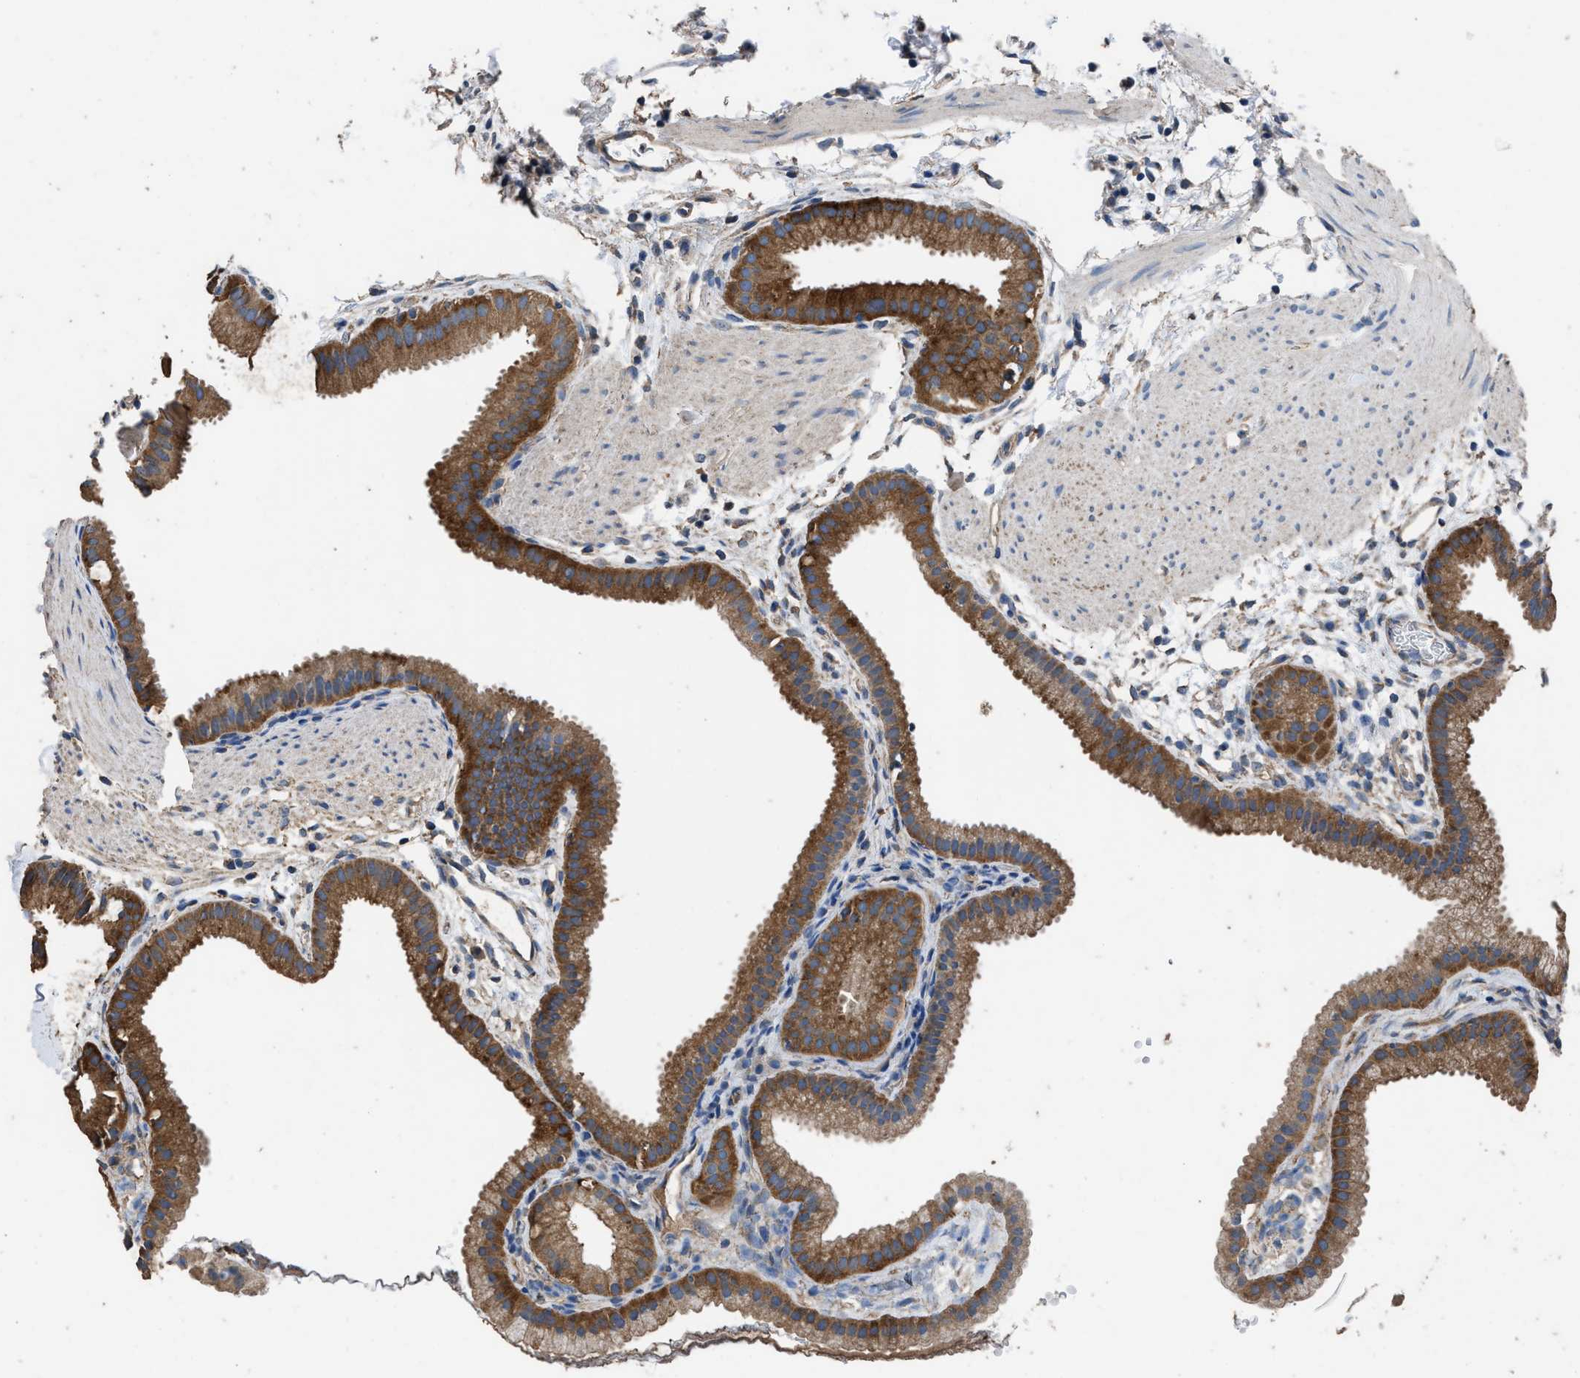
{"staining": {"intensity": "strong", "quantity": ">75%", "location": "cytoplasmic/membranous"}, "tissue": "gallbladder", "cell_type": "Glandular cells", "image_type": "normal", "snomed": [{"axis": "morphology", "description": "Normal tissue, NOS"}, {"axis": "topography", "description": "Gallbladder"}], "caption": "Immunohistochemical staining of normal gallbladder shows >75% levels of strong cytoplasmic/membranous protein expression in approximately >75% of glandular cells. The protein is shown in brown color, while the nuclei are stained blue.", "gene": "ITSN1", "patient": {"sex": "female", "age": 64}}